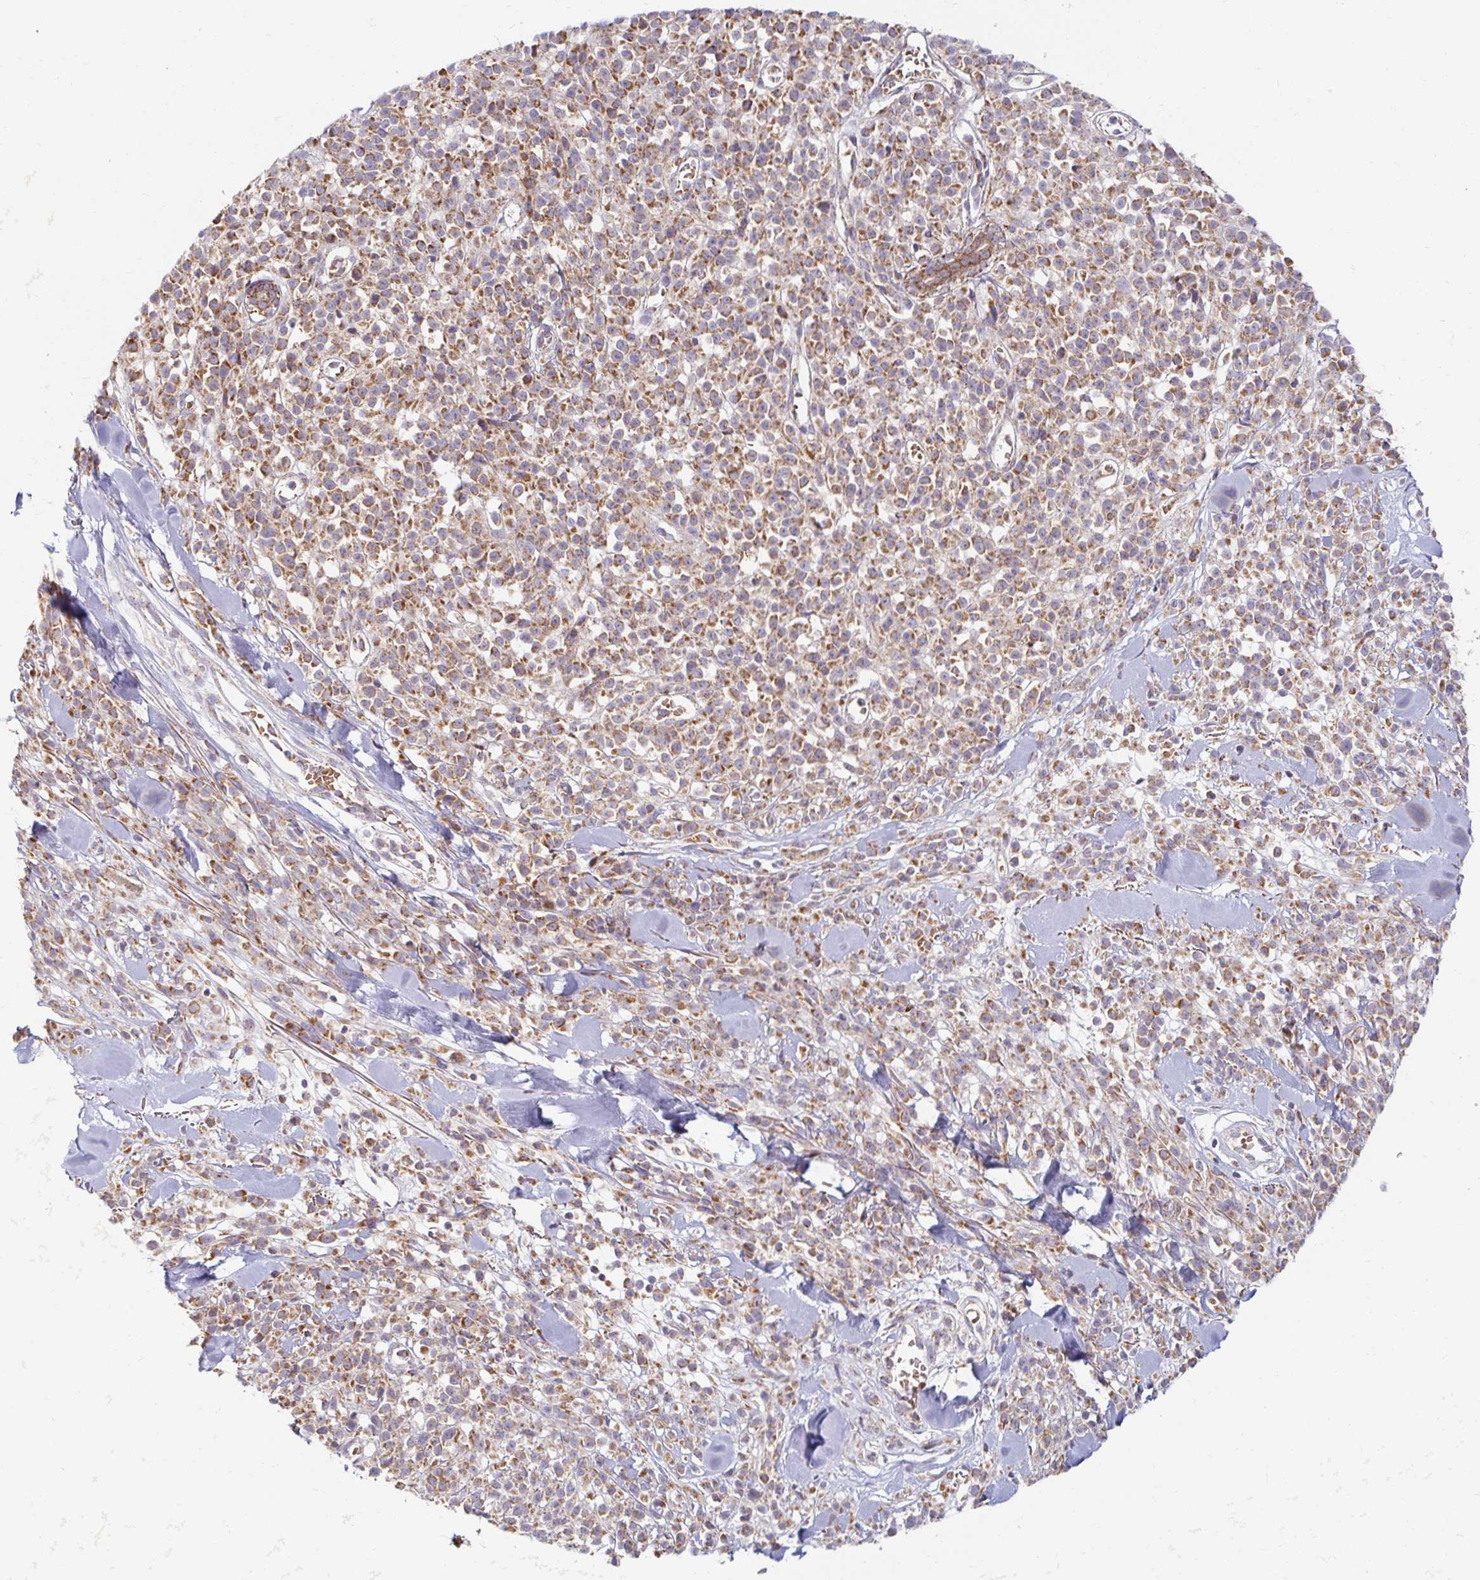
{"staining": {"intensity": "moderate", "quantity": ">75%", "location": "cytoplasmic/membranous"}, "tissue": "melanoma", "cell_type": "Tumor cells", "image_type": "cancer", "snomed": [{"axis": "morphology", "description": "Malignant melanoma, NOS"}, {"axis": "topography", "description": "Skin"}, {"axis": "topography", "description": "Skin of trunk"}], "caption": "Protein expression analysis of melanoma displays moderate cytoplasmic/membranous positivity in approximately >75% of tumor cells.", "gene": "SKP2", "patient": {"sex": "male", "age": 74}}